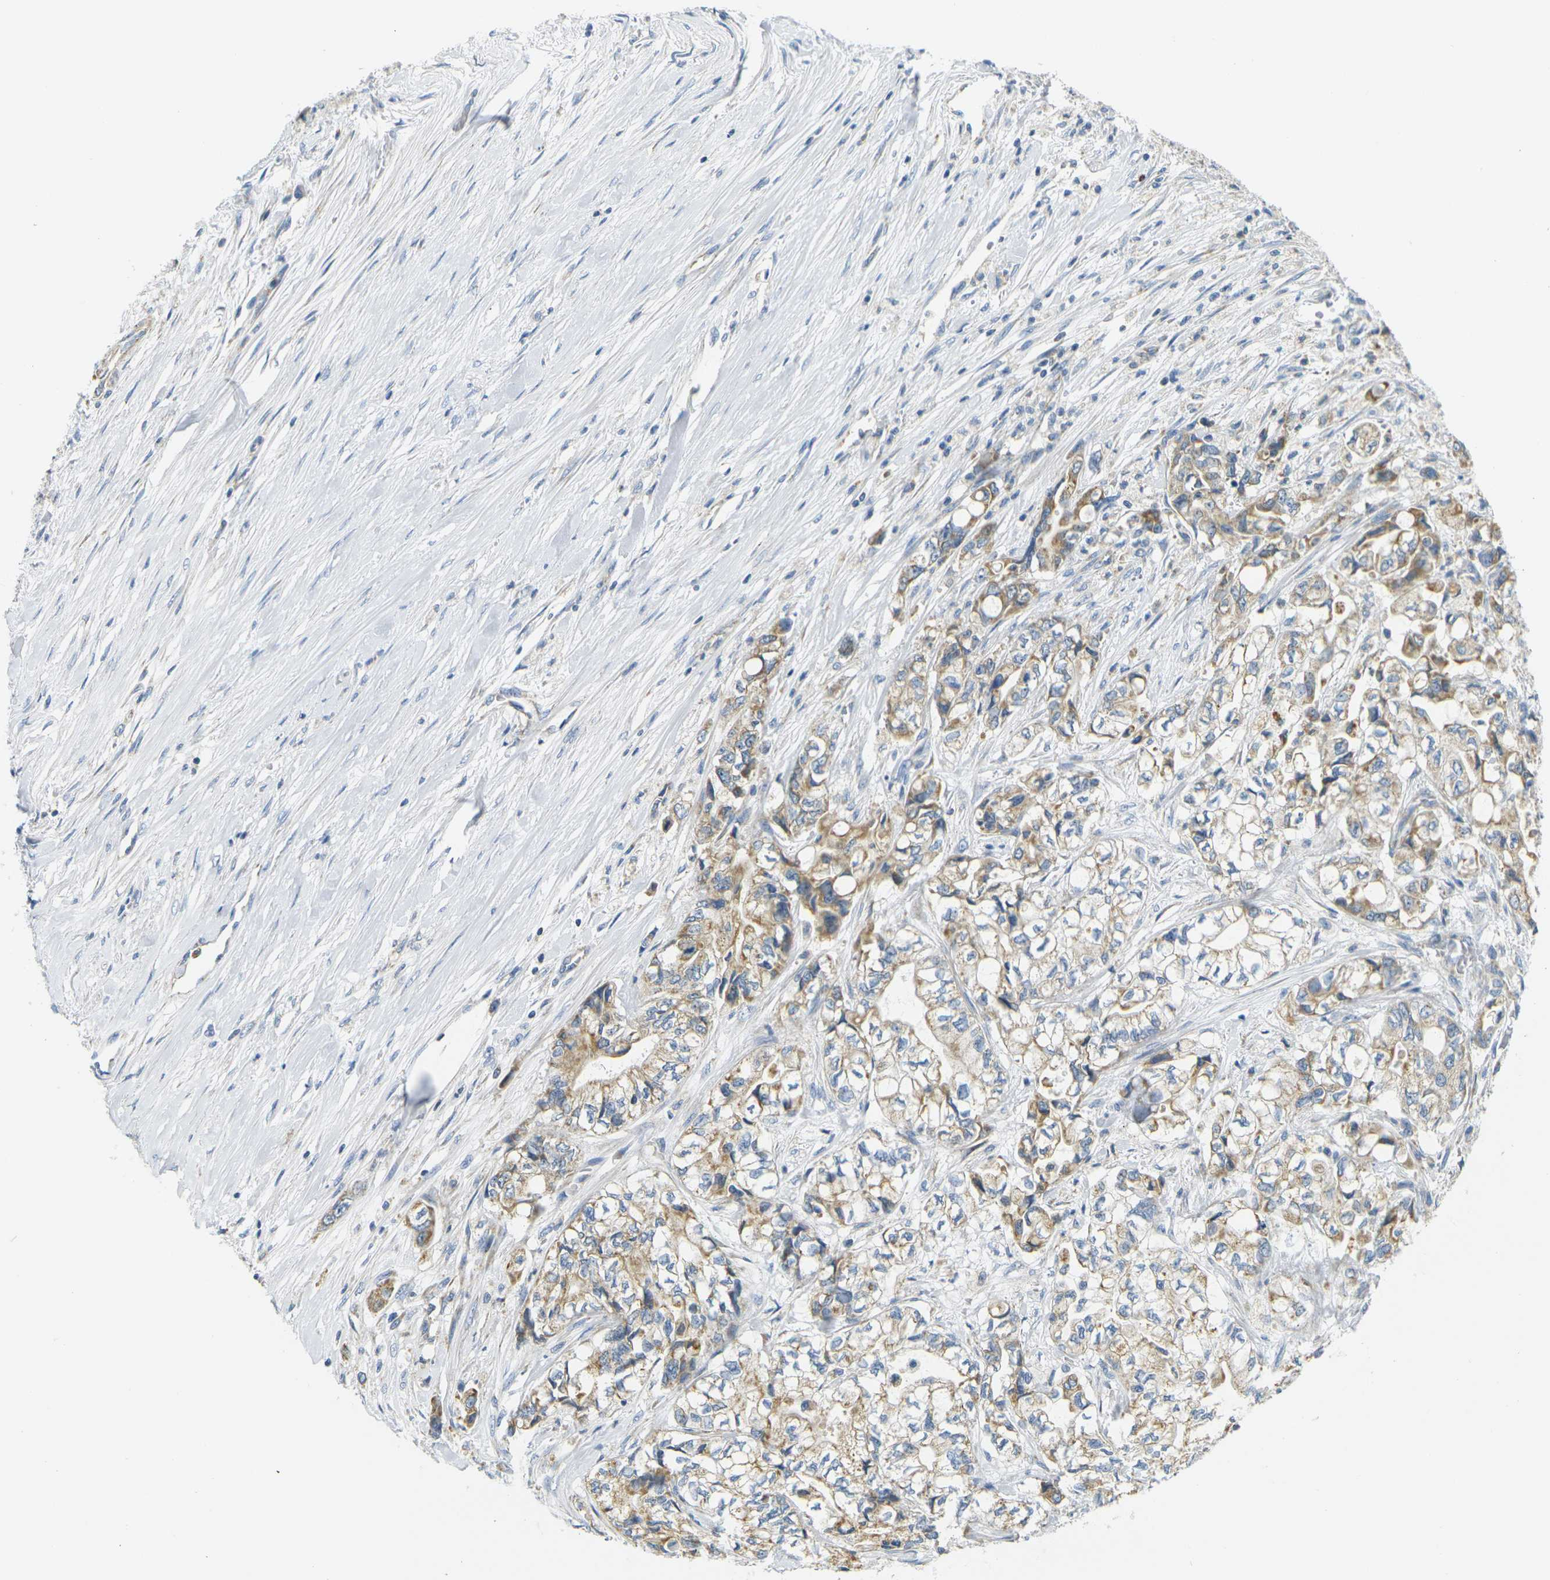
{"staining": {"intensity": "moderate", "quantity": ">75%", "location": "cytoplasmic/membranous"}, "tissue": "pancreatic cancer", "cell_type": "Tumor cells", "image_type": "cancer", "snomed": [{"axis": "morphology", "description": "Adenocarcinoma, NOS"}, {"axis": "topography", "description": "Pancreas"}], "caption": "Human pancreatic cancer stained for a protein (brown) displays moderate cytoplasmic/membranous positive positivity in about >75% of tumor cells.", "gene": "PARD6B", "patient": {"sex": "male", "age": 79}}